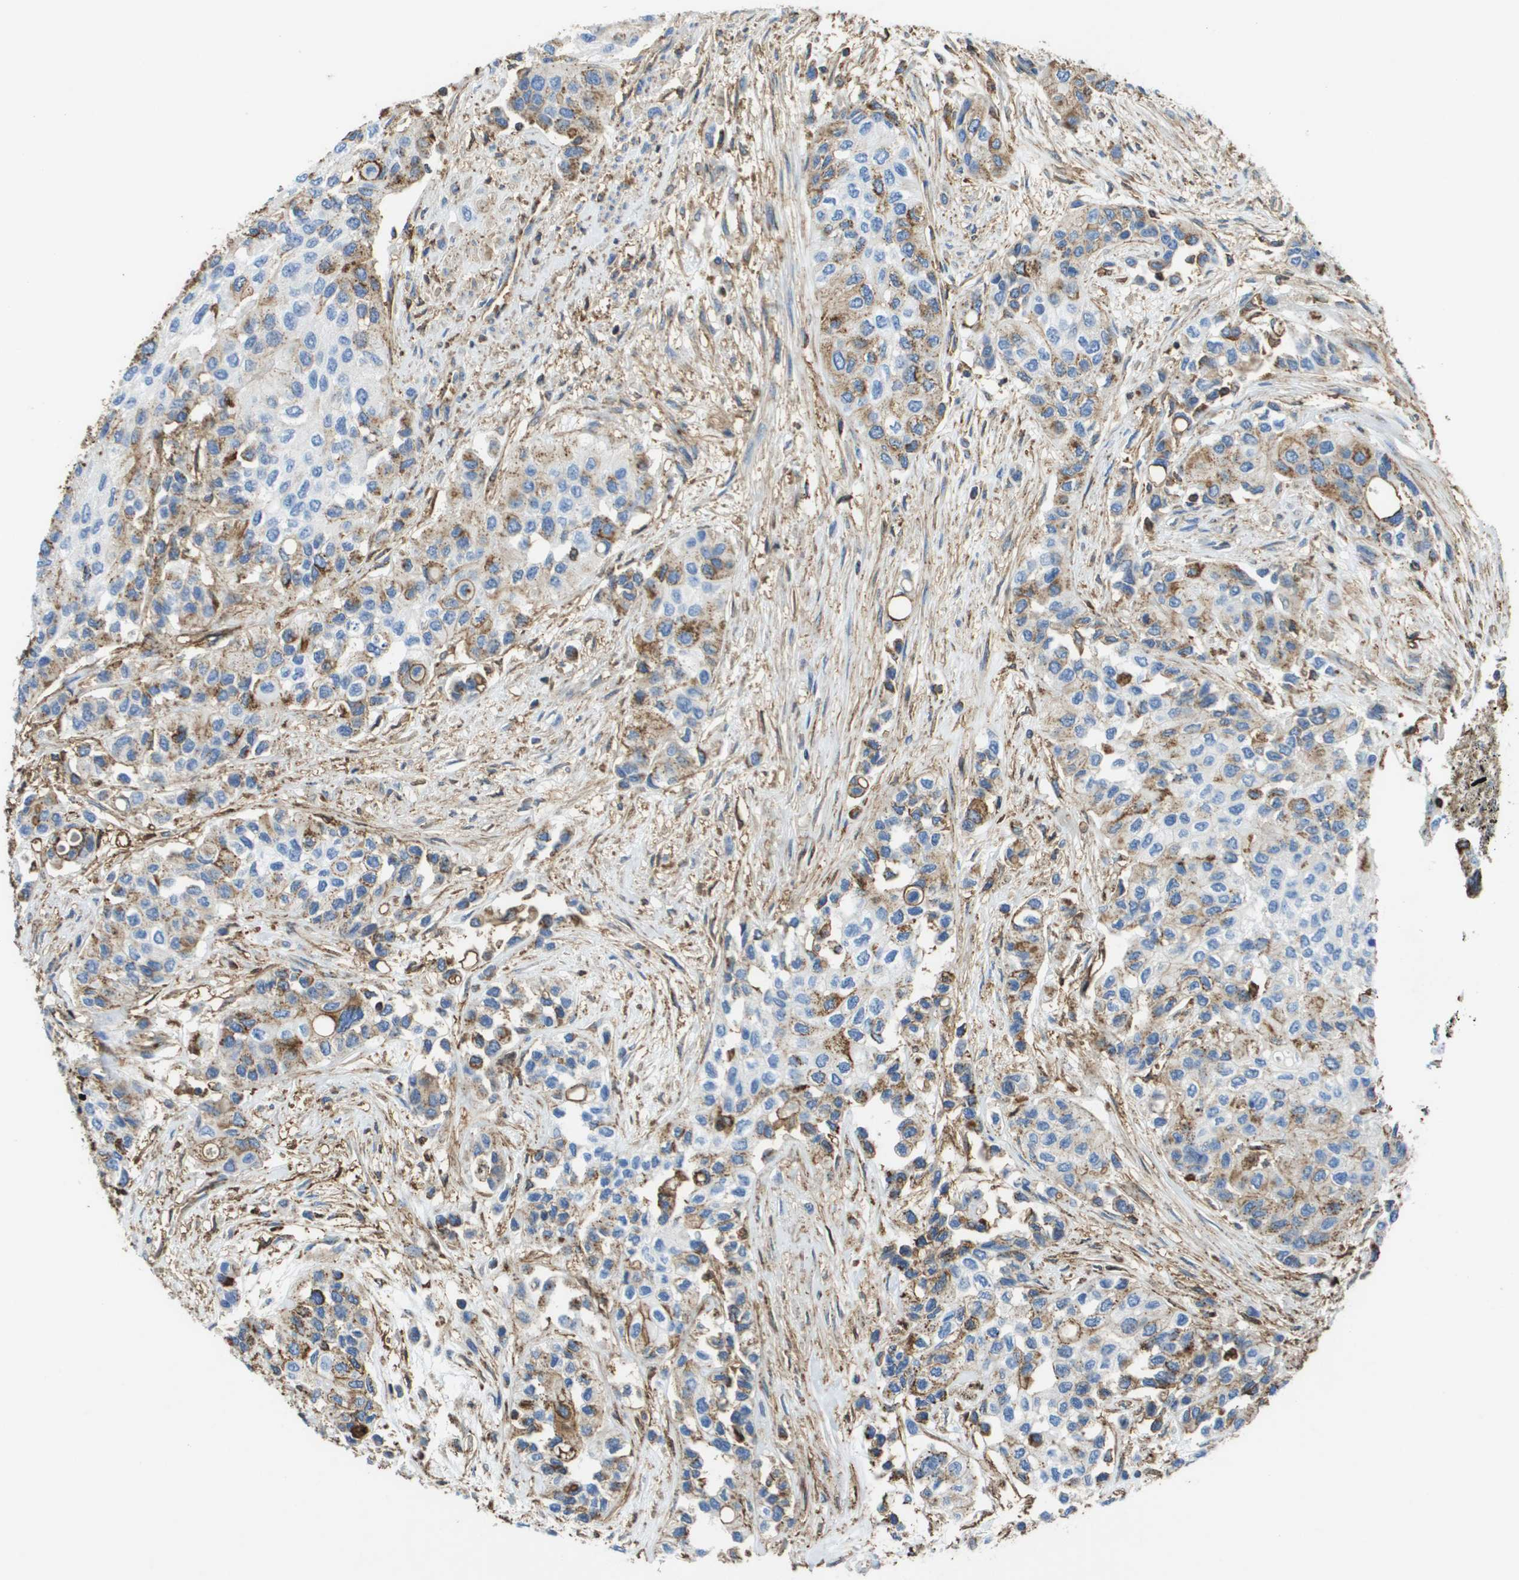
{"staining": {"intensity": "moderate", "quantity": "<25%", "location": "cytoplasmic/membranous"}, "tissue": "urothelial cancer", "cell_type": "Tumor cells", "image_type": "cancer", "snomed": [{"axis": "morphology", "description": "Urothelial carcinoma, High grade"}, {"axis": "topography", "description": "Urinary bladder"}], "caption": "High-magnification brightfield microscopy of urothelial carcinoma (high-grade) stained with DAB (brown) and counterstained with hematoxylin (blue). tumor cells exhibit moderate cytoplasmic/membranous expression is seen in approximately<25% of cells. (IHC, brightfield microscopy, high magnification).", "gene": "PASK", "patient": {"sex": "female", "age": 56}}